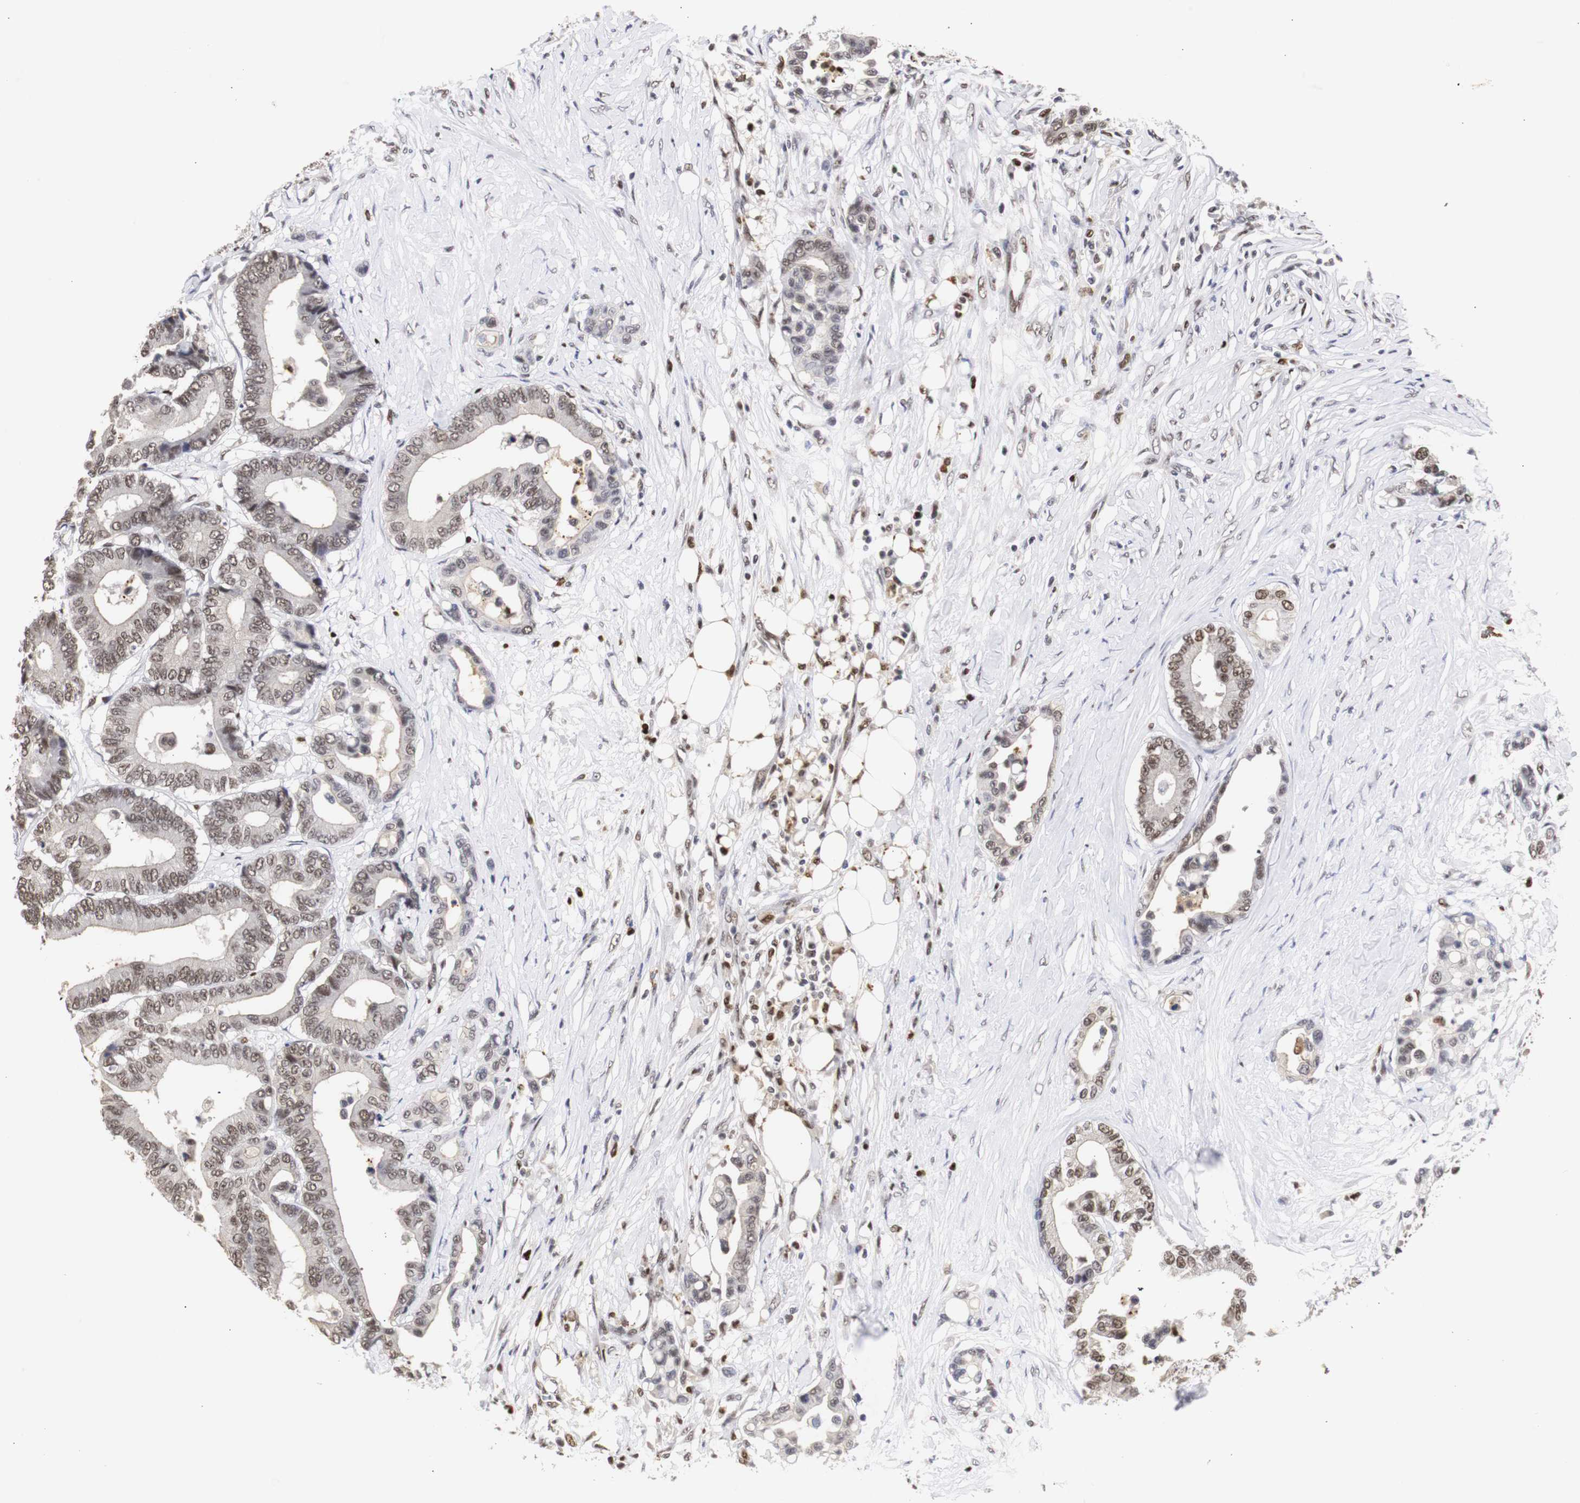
{"staining": {"intensity": "moderate", "quantity": "25%-75%", "location": "nuclear"}, "tissue": "colorectal cancer", "cell_type": "Tumor cells", "image_type": "cancer", "snomed": [{"axis": "morphology", "description": "Normal tissue, NOS"}, {"axis": "morphology", "description": "Adenocarcinoma, NOS"}, {"axis": "topography", "description": "Colon"}], "caption": "Immunohistochemical staining of human colorectal cancer (adenocarcinoma) shows medium levels of moderate nuclear protein positivity in approximately 25%-75% of tumor cells.", "gene": "ZFC3H1", "patient": {"sex": "male", "age": 82}}